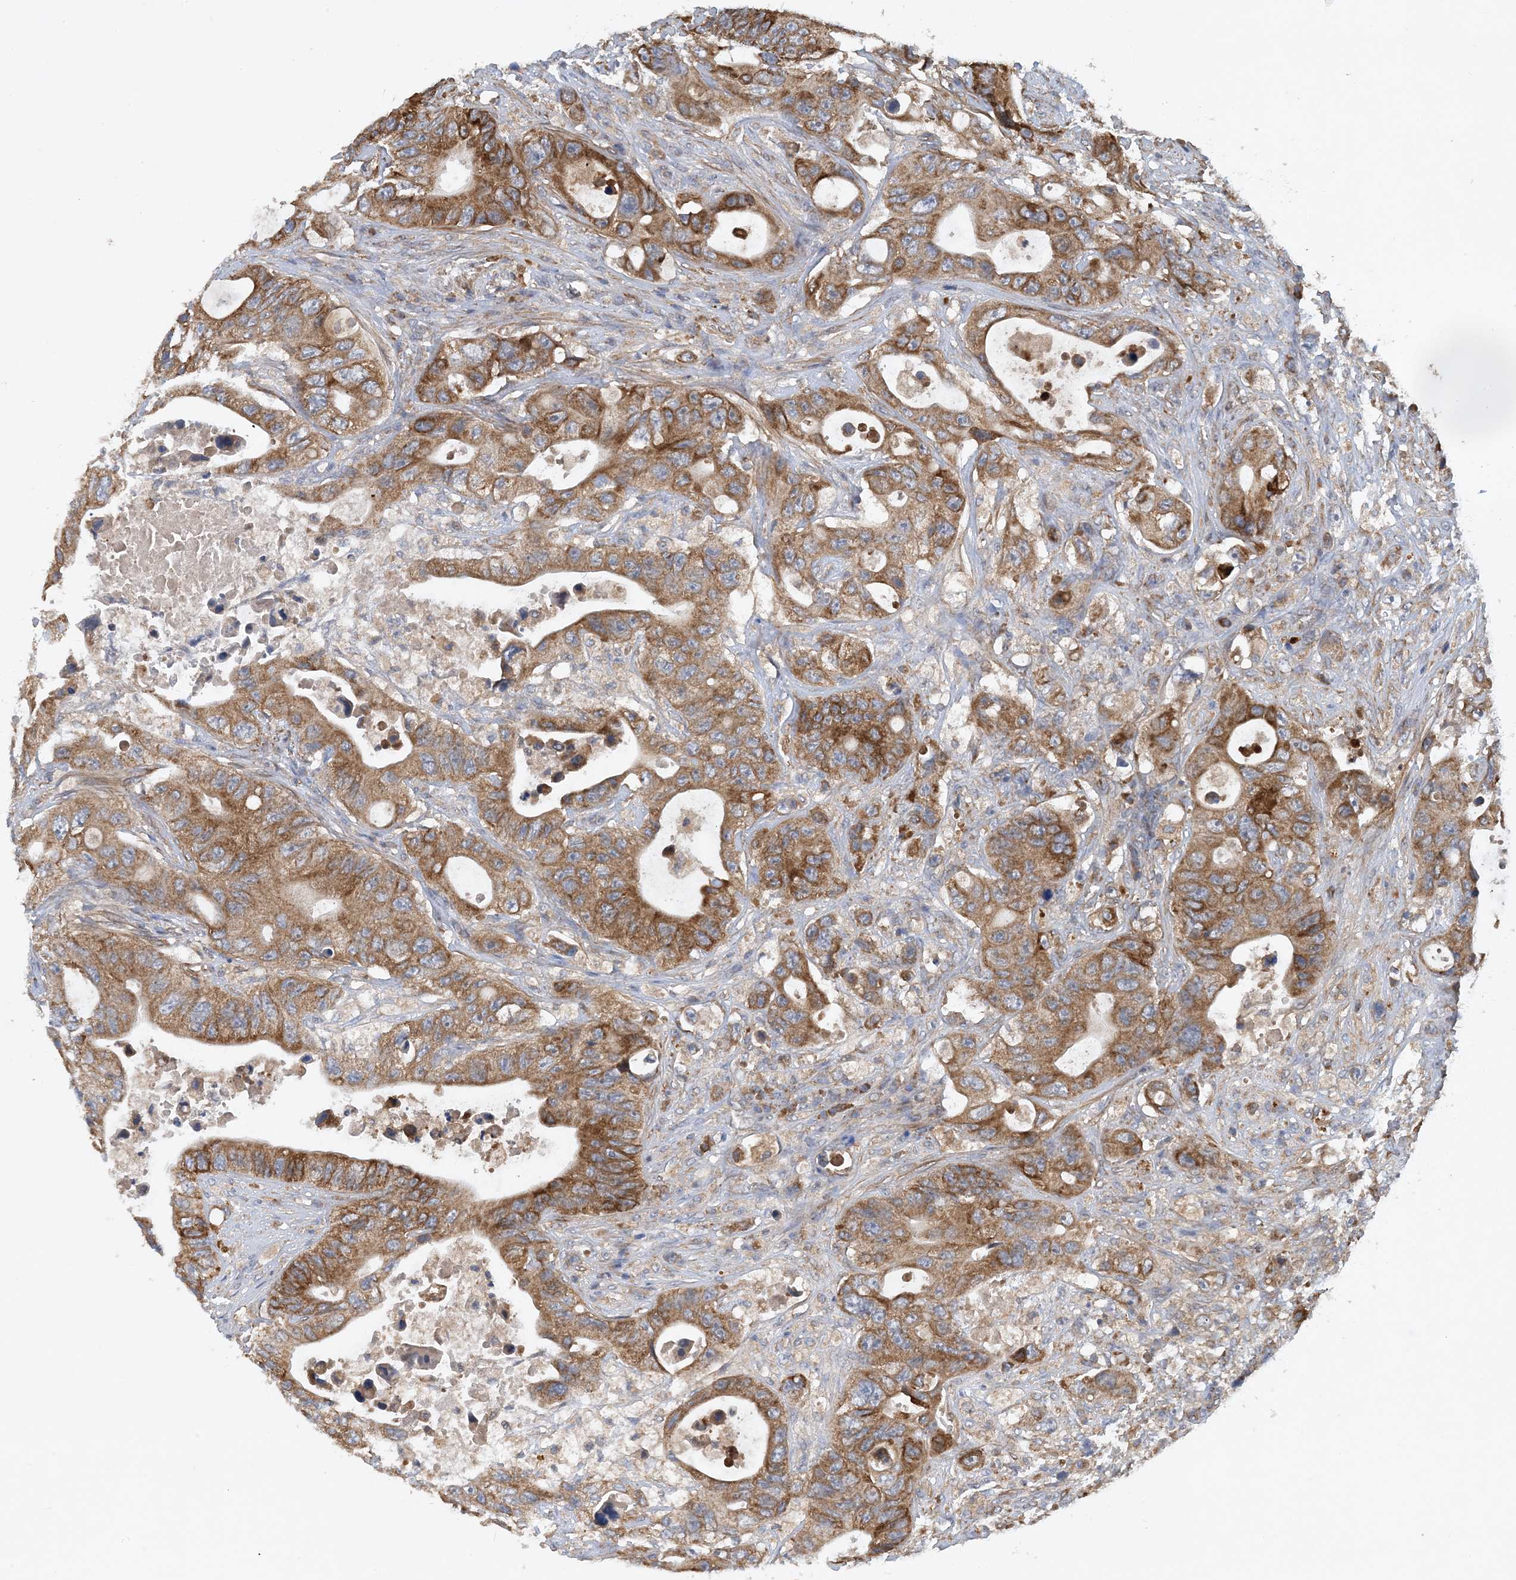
{"staining": {"intensity": "moderate", "quantity": ">75%", "location": "cytoplasmic/membranous"}, "tissue": "colorectal cancer", "cell_type": "Tumor cells", "image_type": "cancer", "snomed": [{"axis": "morphology", "description": "Adenocarcinoma, NOS"}, {"axis": "topography", "description": "Colon"}], "caption": "IHC photomicrograph of human colorectal adenocarcinoma stained for a protein (brown), which displays medium levels of moderate cytoplasmic/membranous expression in approximately >75% of tumor cells.", "gene": "STK19", "patient": {"sex": "female", "age": 46}}